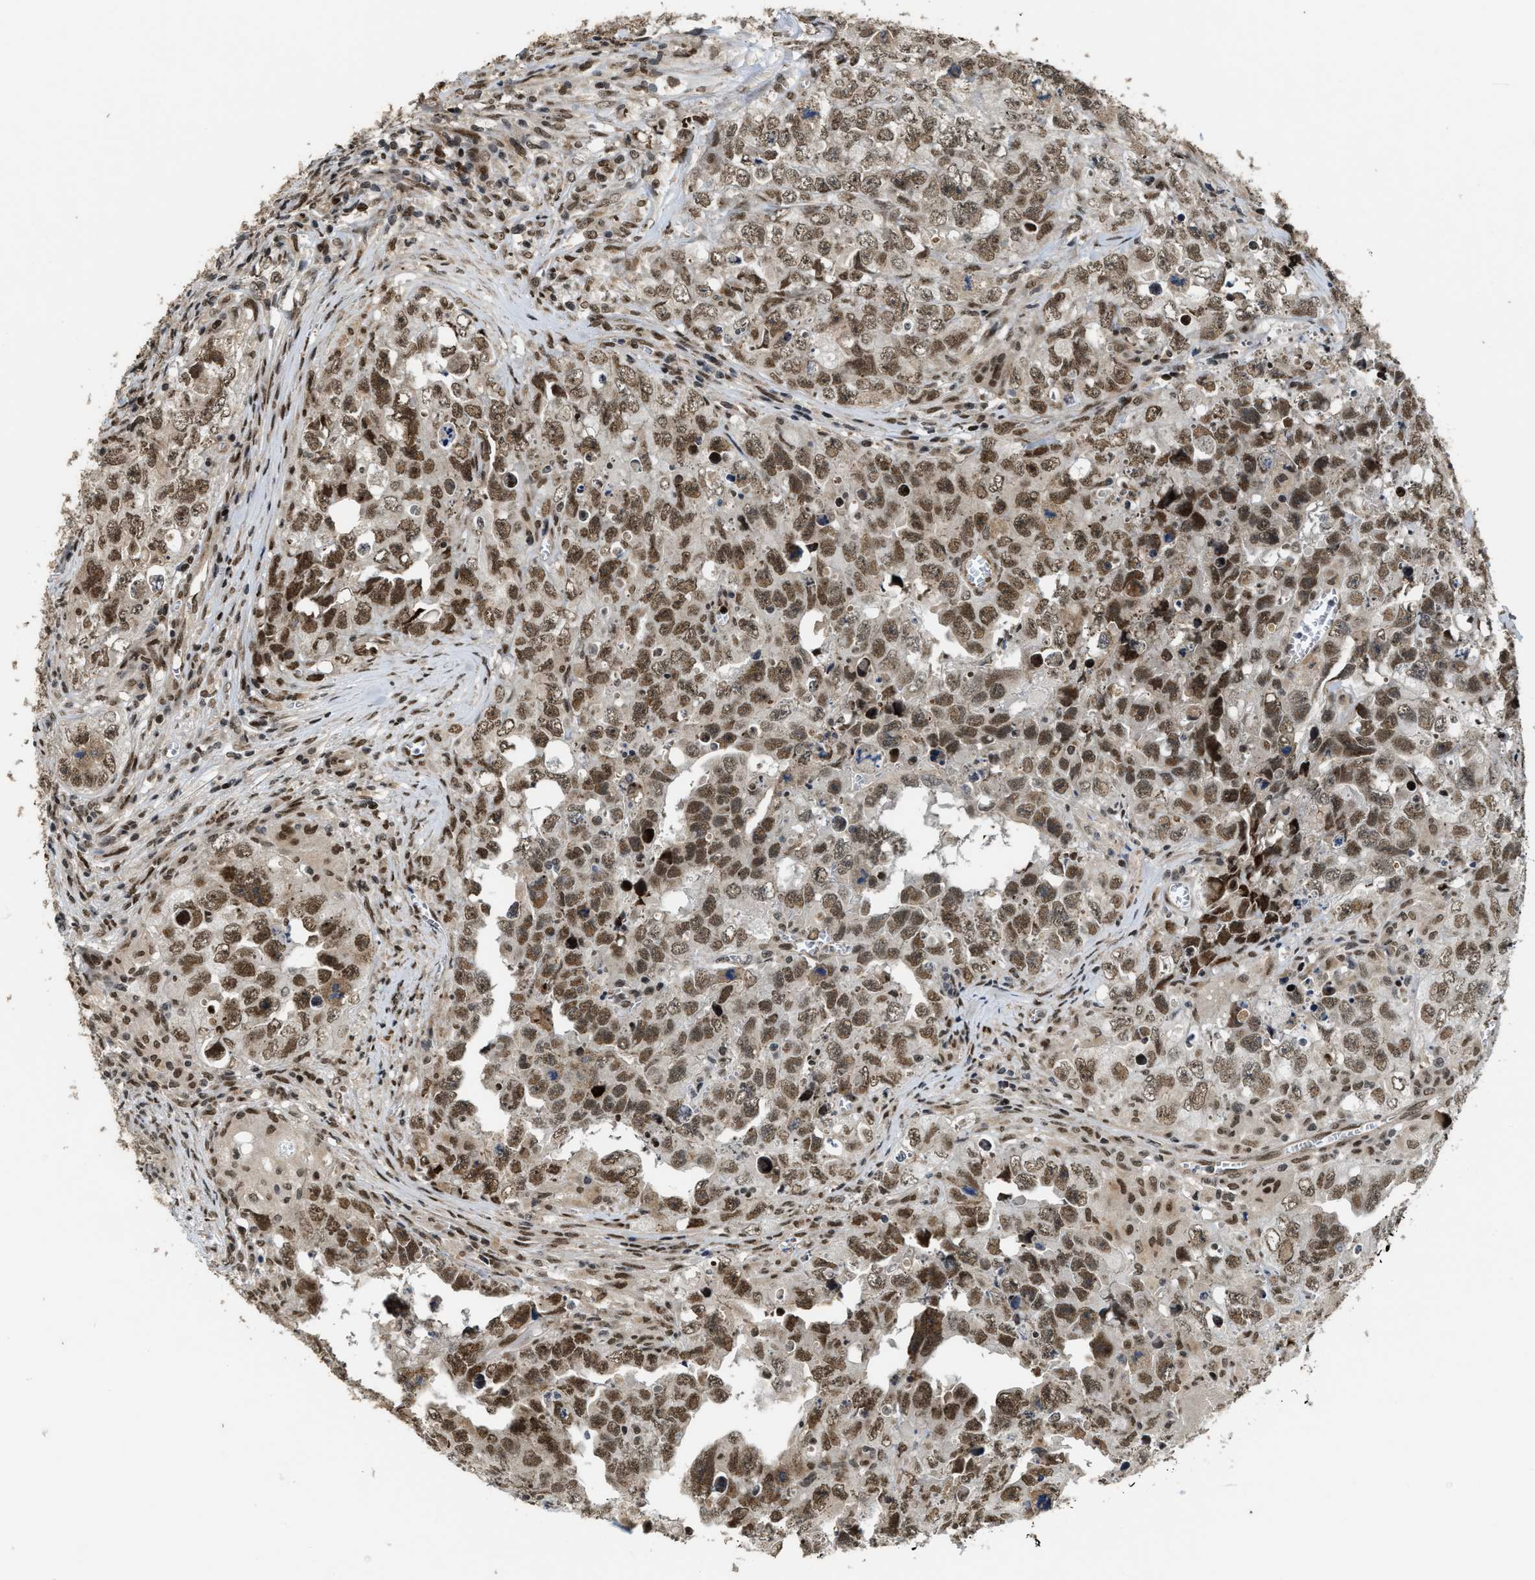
{"staining": {"intensity": "moderate", "quantity": ">75%", "location": "nuclear"}, "tissue": "testis cancer", "cell_type": "Tumor cells", "image_type": "cancer", "snomed": [{"axis": "morphology", "description": "Seminoma, NOS"}, {"axis": "morphology", "description": "Carcinoma, Embryonal, NOS"}, {"axis": "topography", "description": "Testis"}], "caption": "Immunohistochemical staining of testis cancer shows medium levels of moderate nuclear protein staining in about >75% of tumor cells.", "gene": "SERTAD2", "patient": {"sex": "male", "age": 43}}